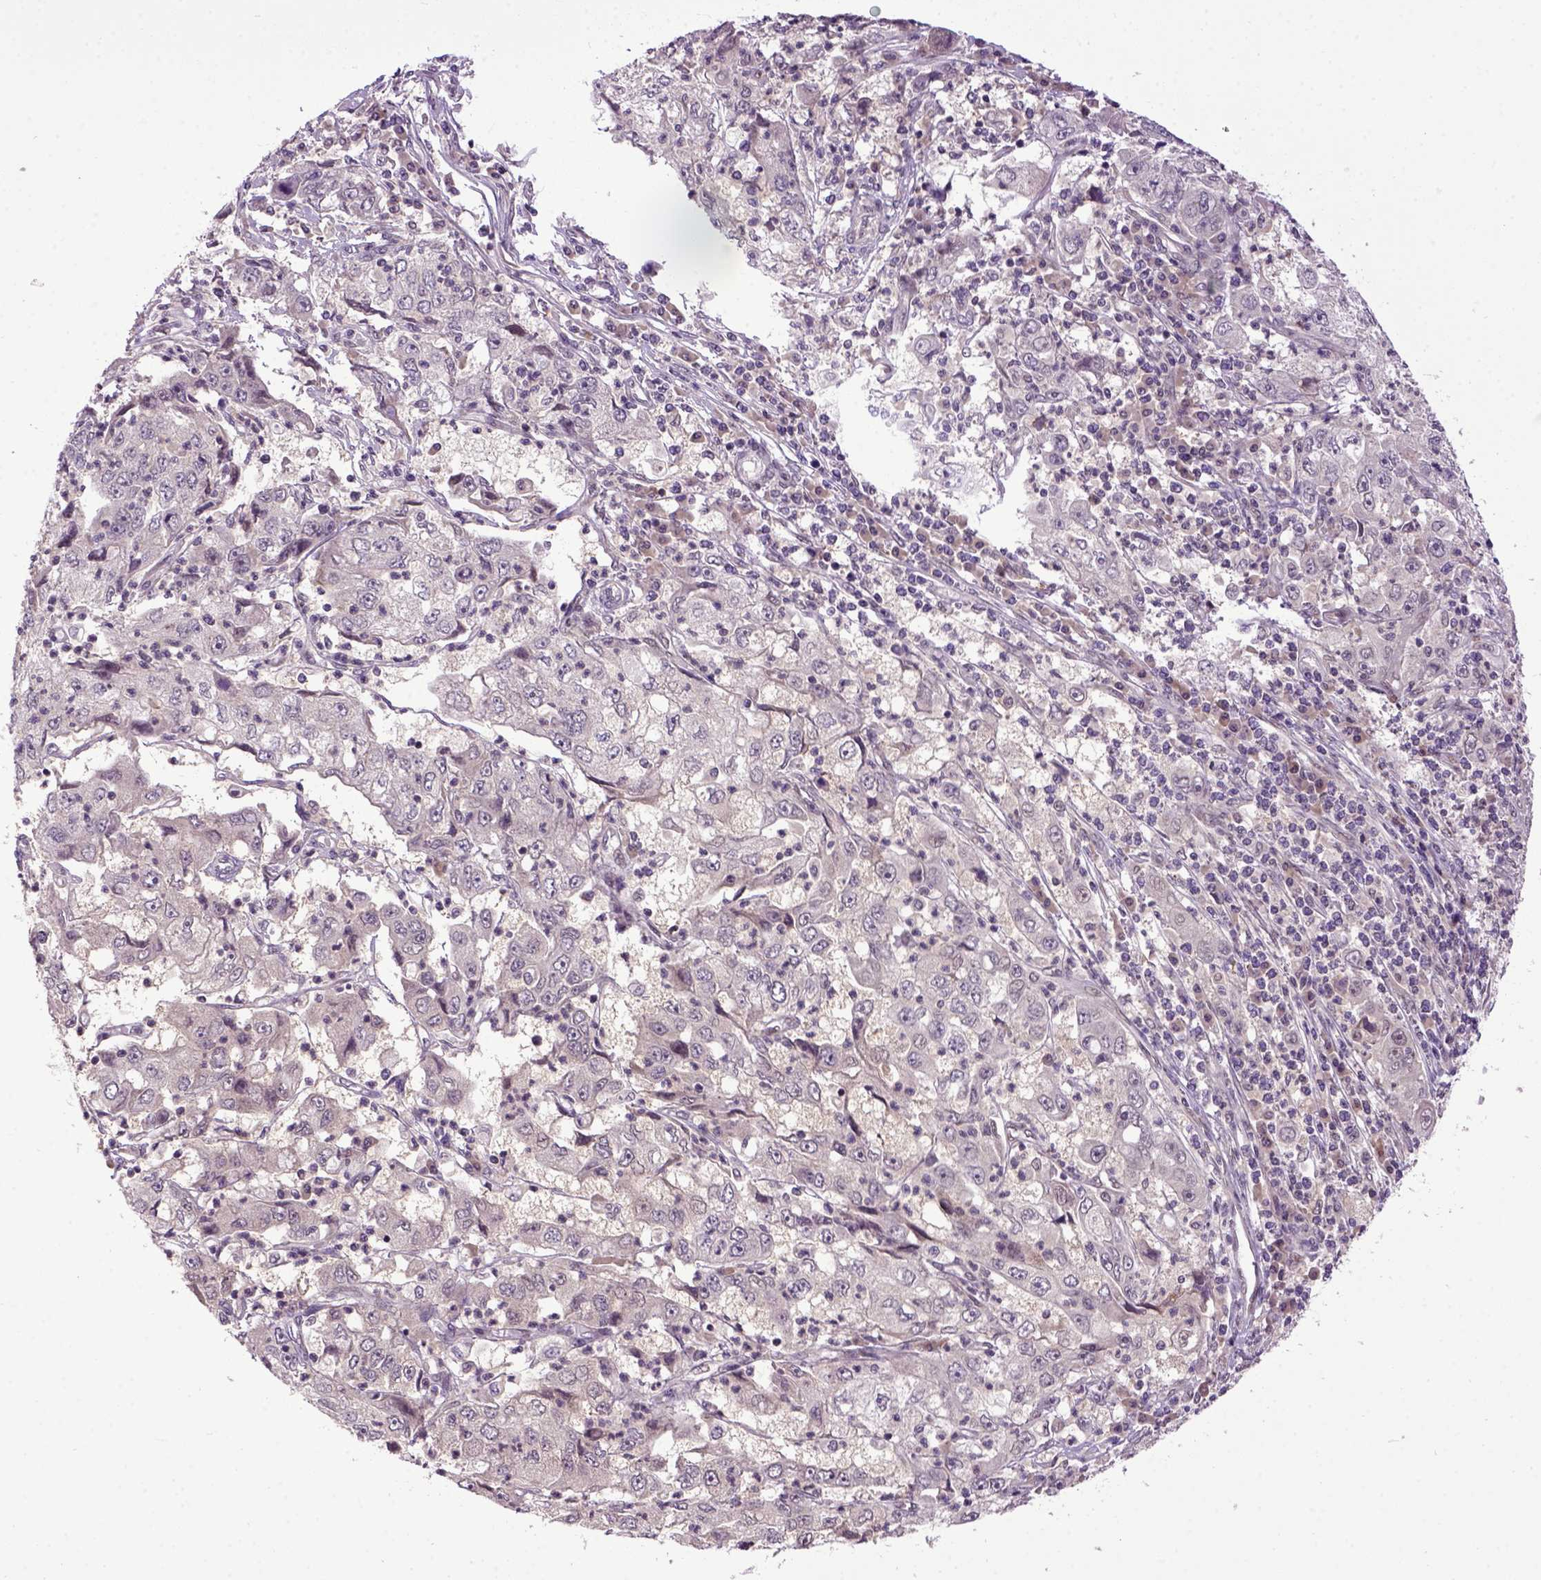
{"staining": {"intensity": "negative", "quantity": "none", "location": "none"}, "tissue": "cervical cancer", "cell_type": "Tumor cells", "image_type": "cancer", "snomed": [{"axis": "morphology", "description": "Squamous cell carcinoma, NOS"}, {"axis": "topography", "description": "Cervix"}], "caption": "An image of squamous cell carcinoma (cervical) stained for a protein shows no brown staining in tumor cells.", "gene": "RAB43", "patient": {"sex": "female", "age": 36}}